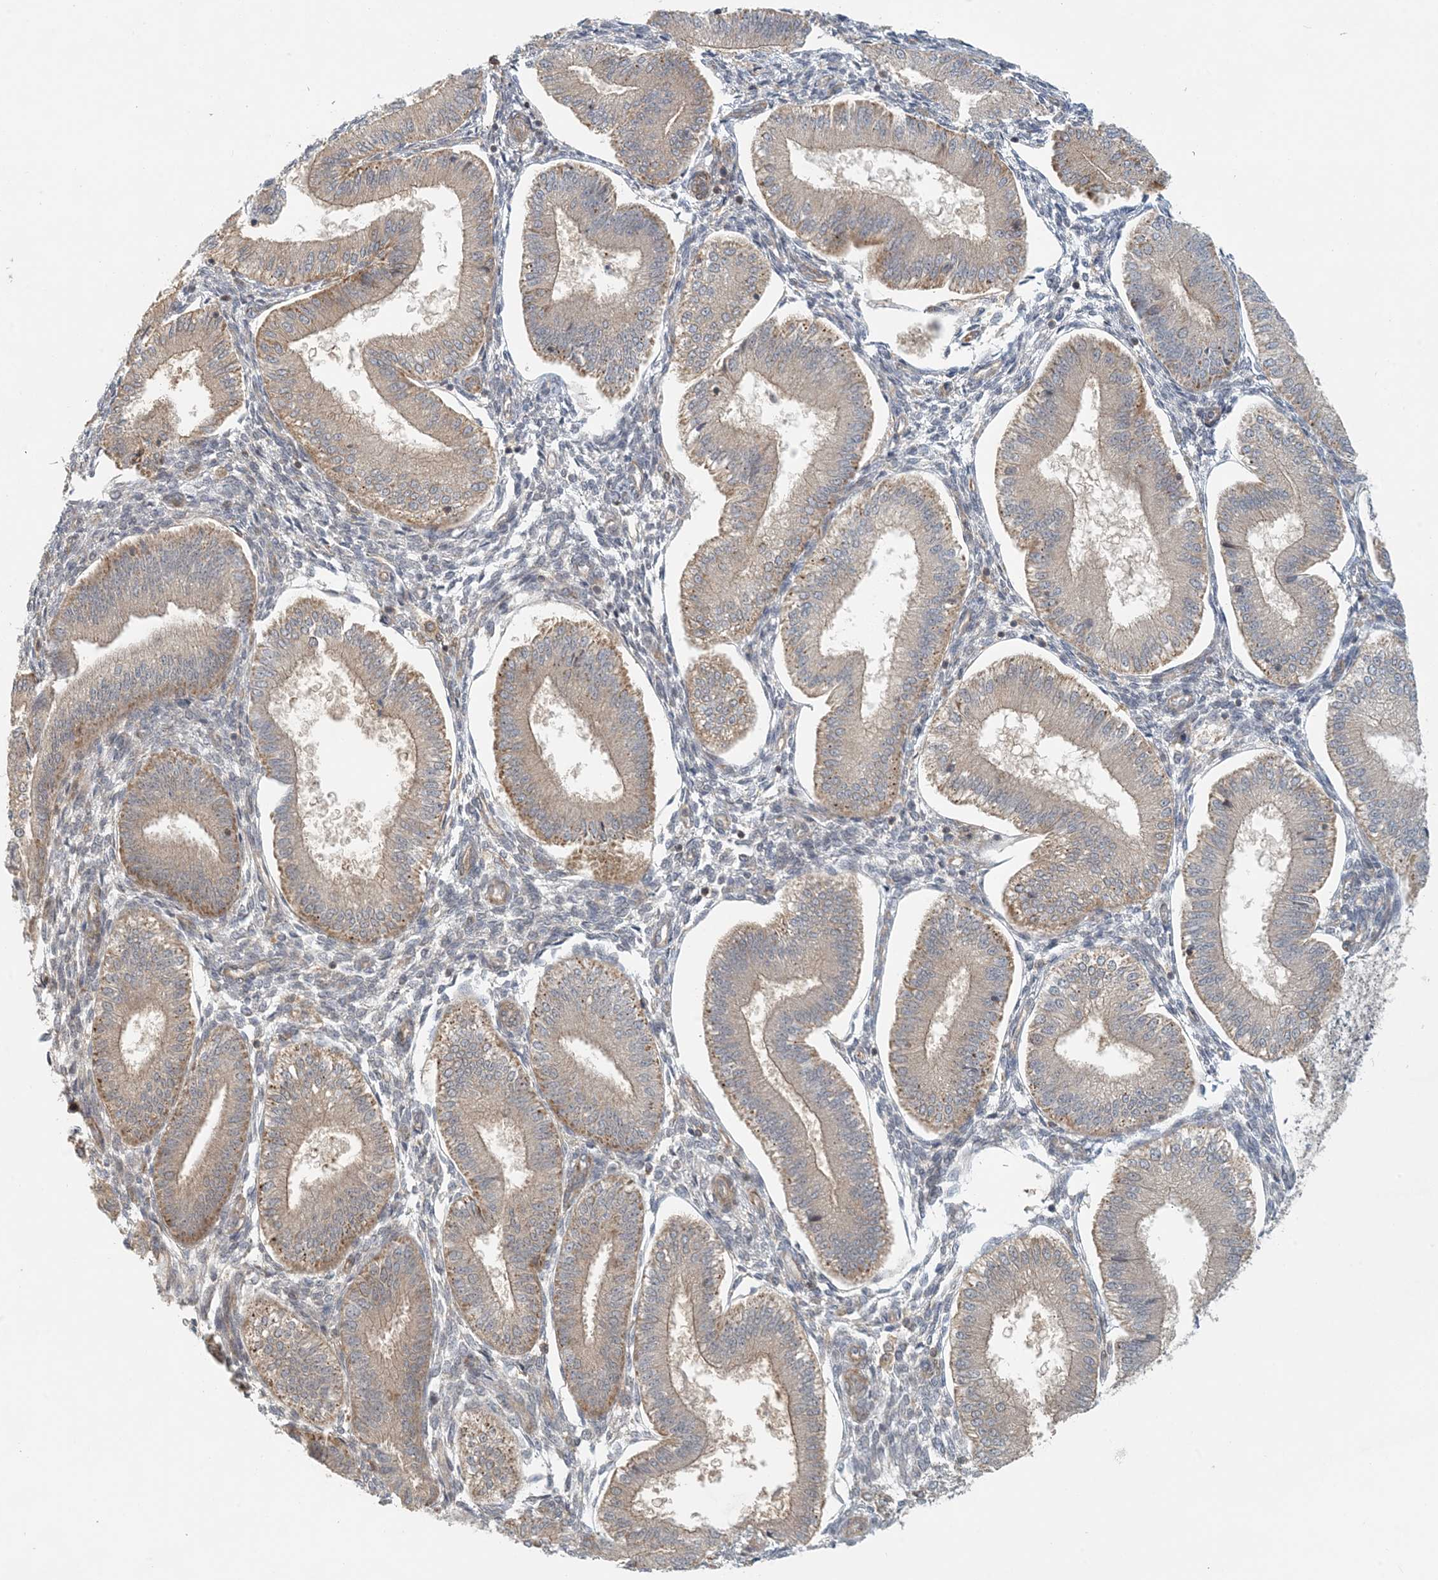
{"staining": {"intensity": "moderate", "quantity": "<25%", "location": "cytoplasmic/membranous"}, "tissue": "endometrium", "cell_type": "Cells in endometrial stroma", "image_type": "normal", "snomed": [{"axis": "morphology", "description": "Normal tissue, NOS"}, {"axis": "topography", "description": "Endometrium"}], "caption": "Protein staining by immunohistochemistry (IHC) exhibits moderate cytoplasmic/membranous staining in about <25% of cells in endometrial stroma in normal endometrium. Using DAB (brown) and hematoxylin (blue) stains, captured at high magnification using brightfield microscopy.", "gene": "OBI1", "patient": {"sex": "female", "age": 39}}